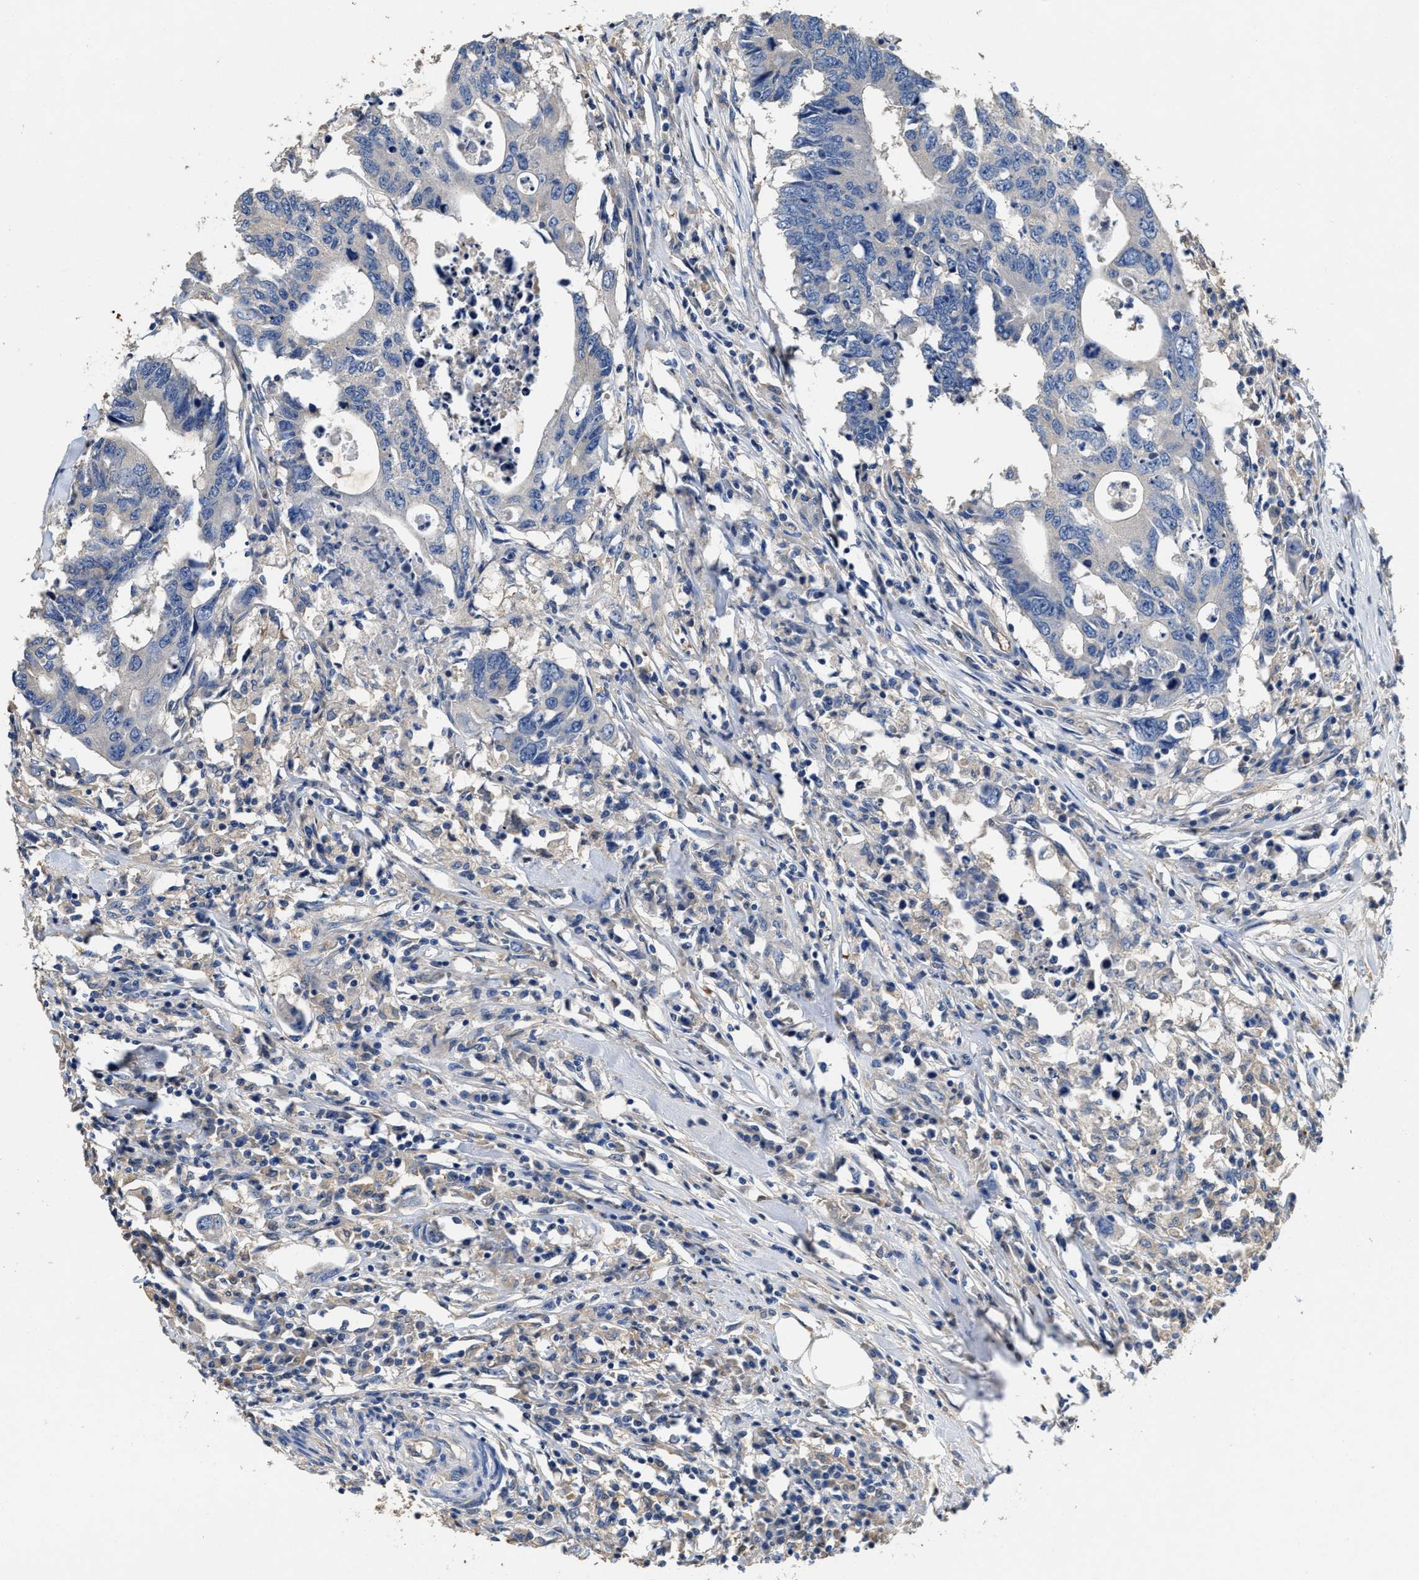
{"staining": {"intensity": "negative", "quantity": "none", "location": "none"}, "tissue": "colorectal cancer", "cell_type": "Tumor cells", "image_type": "cancer", "snomed": [{"axis": "morphology", "description": "Adenocarcinoma, NOS"}, {"axis": "topography", "description": "Colon"}], "caption": "Image shows no significant protein expression in tumor cells of colorectal cancer (adenocarcinoma). The staining is performed using DAB brown chromogen with nuclei counter-stained in using hematoxylin.", "gene": "PEG10", "patient": {"sex": "male", "age": 71}}